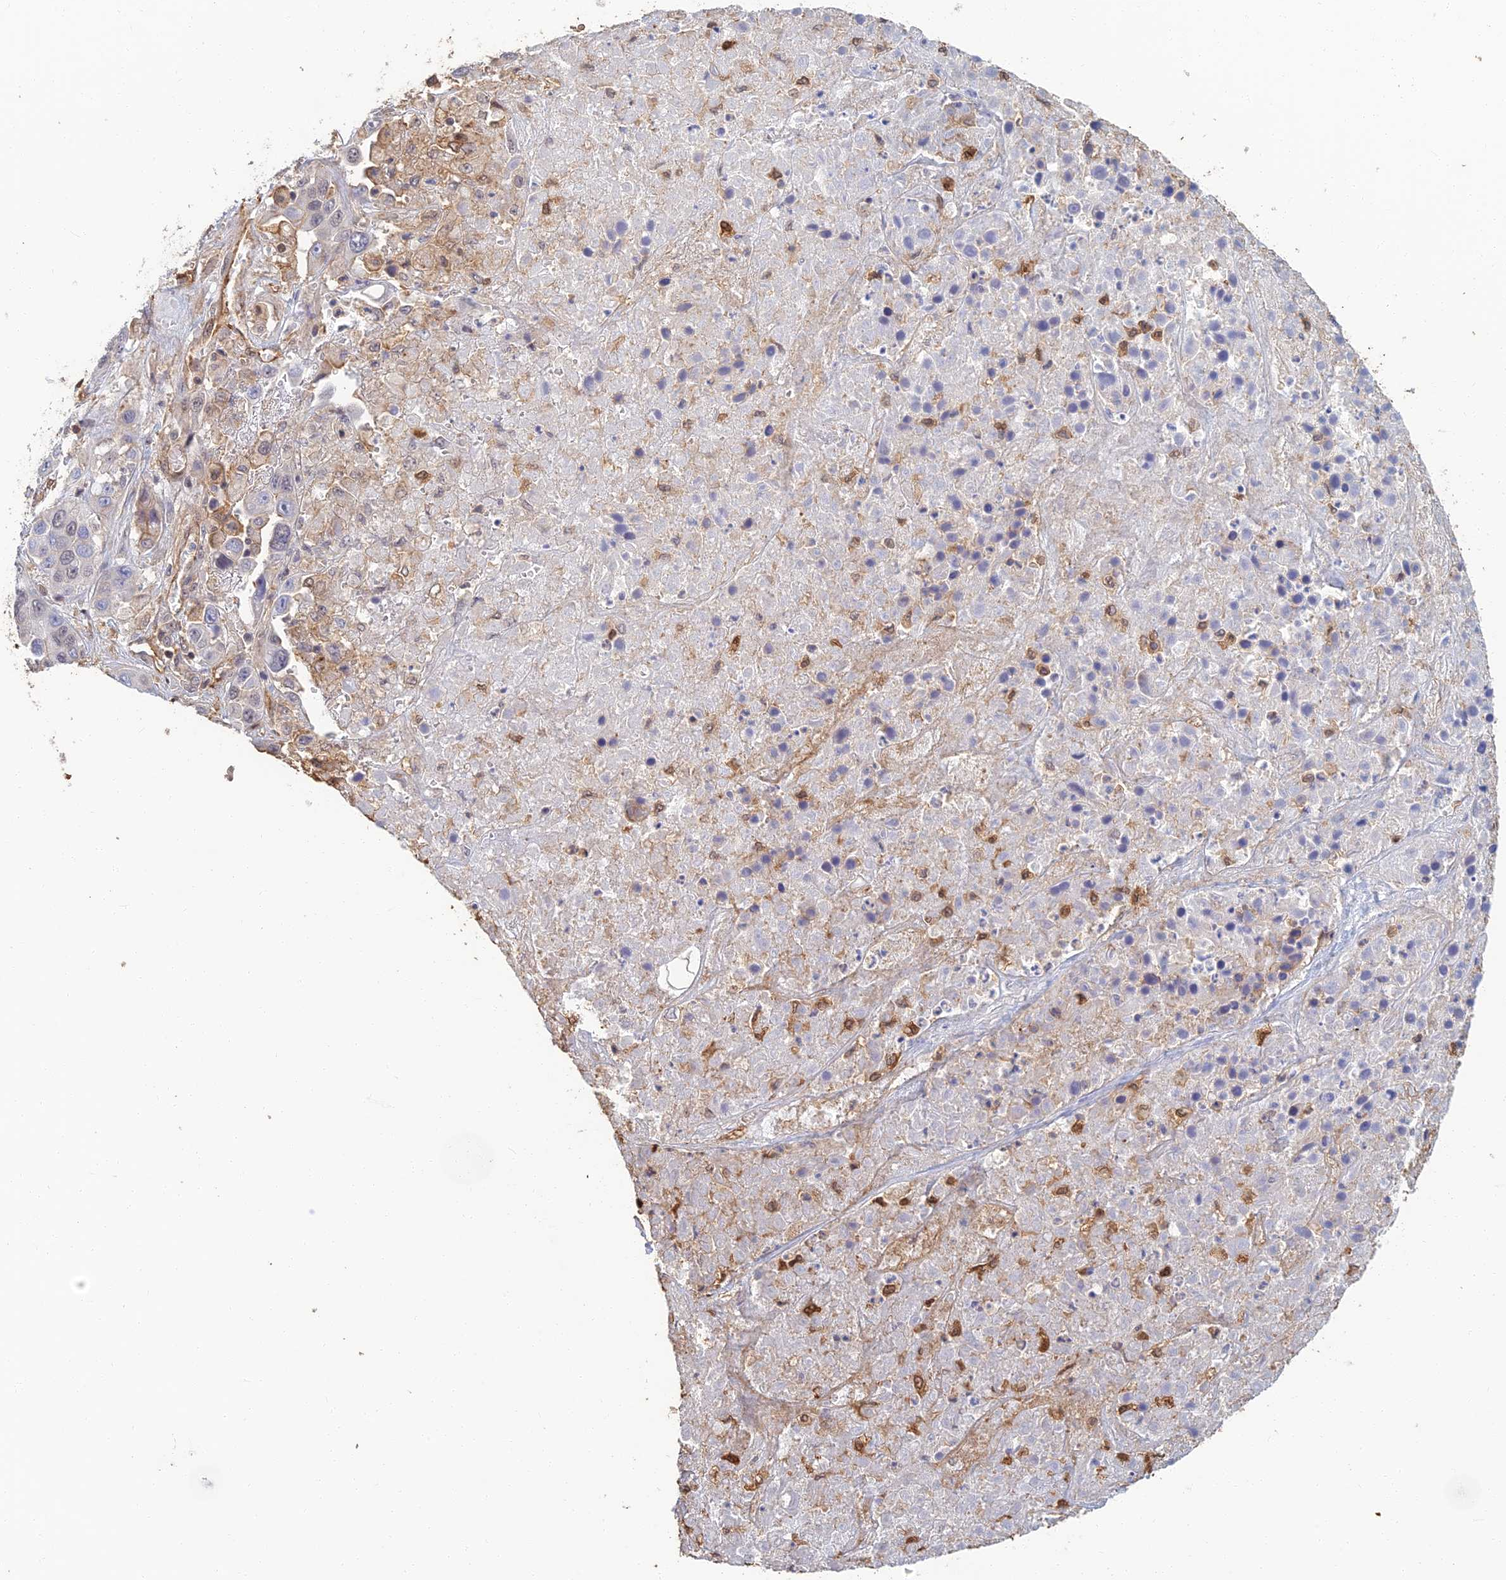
{"staining": {"intensity": "moderate", "quantity": "<25%", "location": "cytoplasmic/membranous"}, "tissue": "liver cancer", "cell_type": "Tumor cells", "image_type": "cancer", "snomed": [{"axis": "morphology", "description": "Cholangiocarcinoma"}, {"axis": "topography", "description": "Liver"}], "caption": "A brown stain highlights moderate cytoplasmic/membranous positivity of a protein in cholangiocarcinoma (liver) tumor cells.", "gene": "LRRN3", "patient": {"sex": "female", "age": 52}}